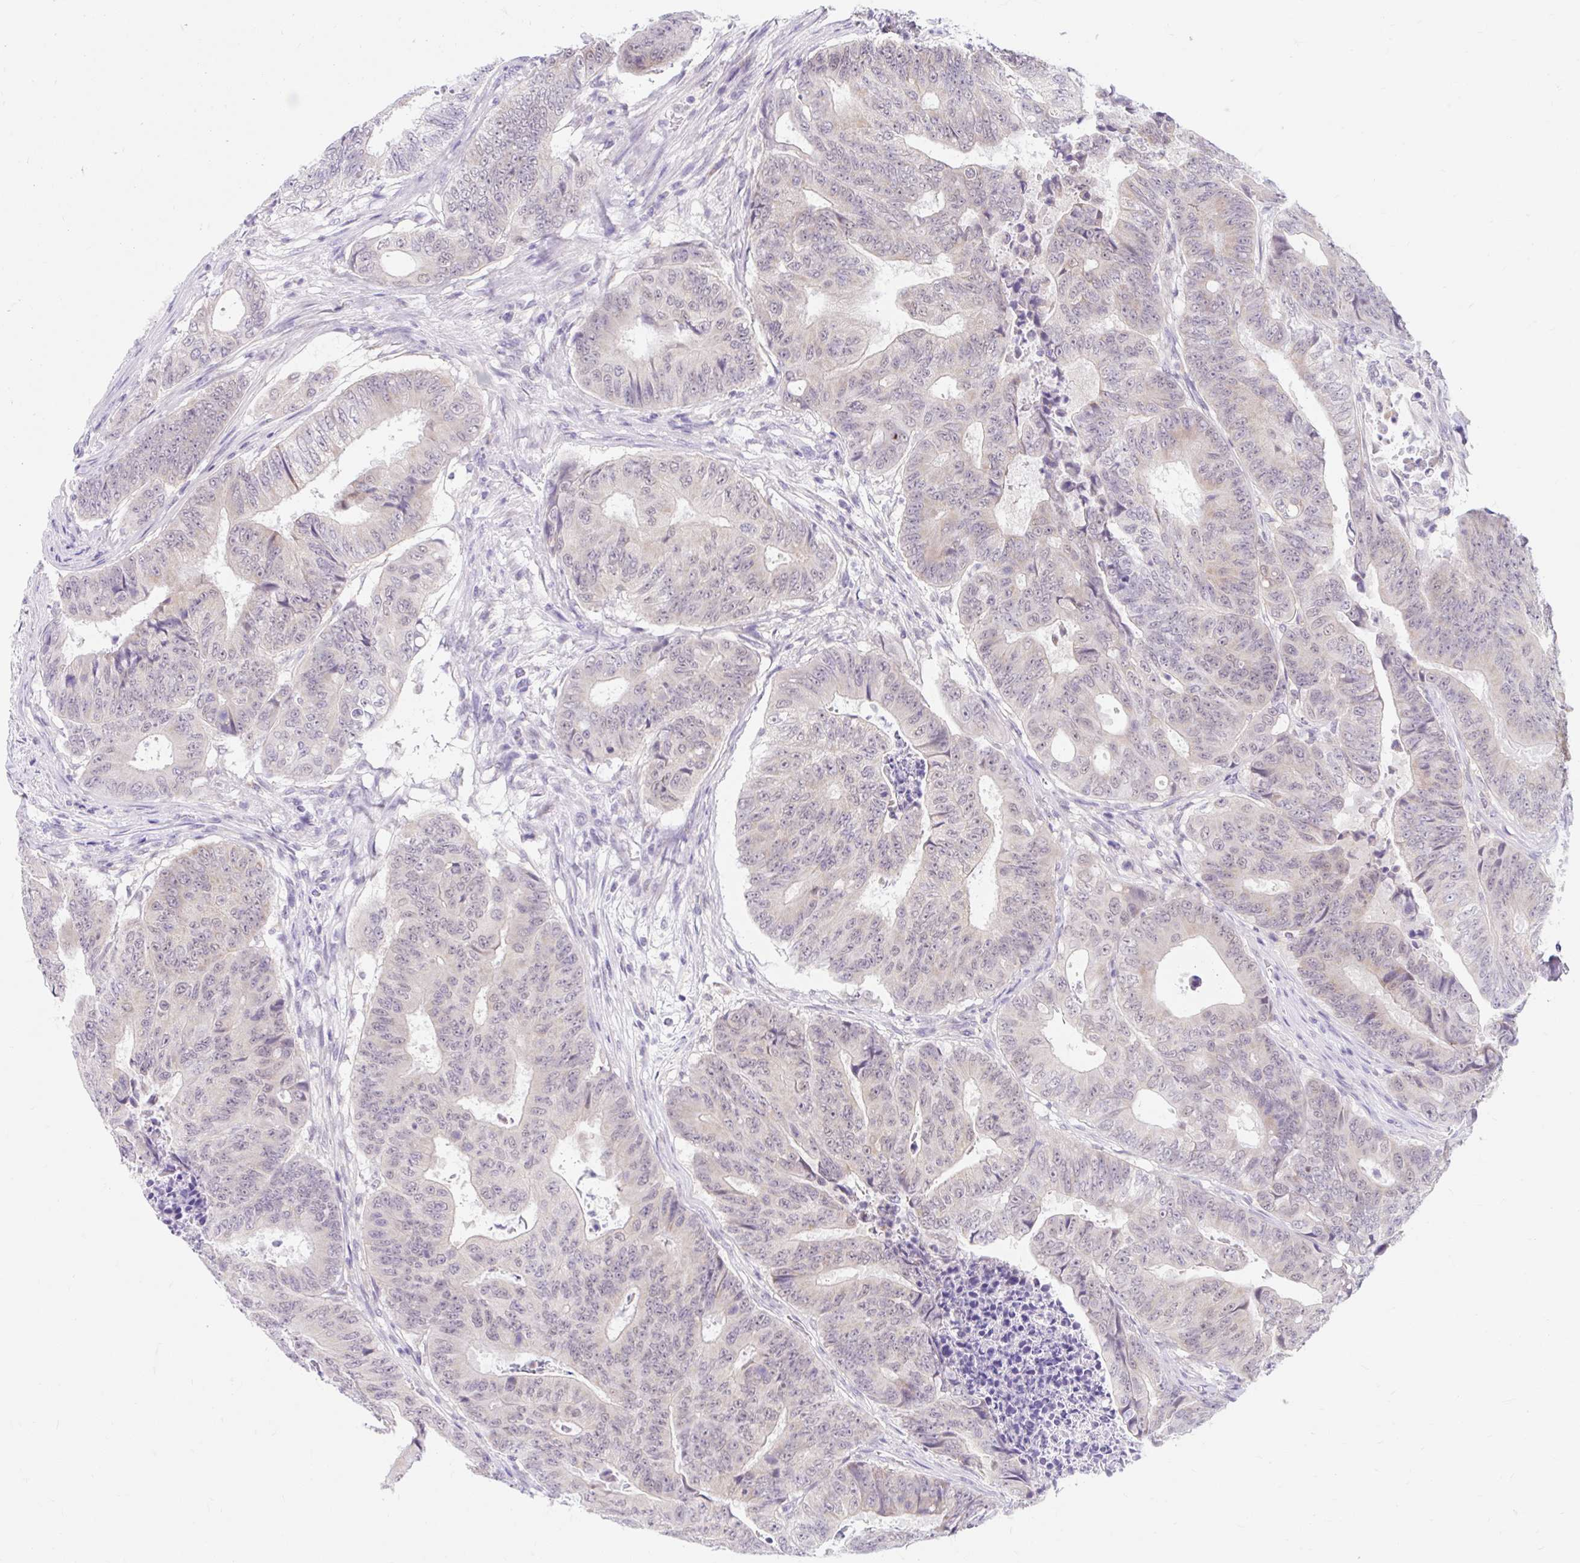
{"staining": {"intensity": "negative", "quantity": "none", "location": "none"}, "tissue": "colorectal cancer", "cell_type": "Tumor cells", "image_type": "cancer", "snomed": [{"axis": "morphology", "description": "Adenocarcinoma, NOS"}, {"axis": "topography", "description": "Colon"}], "caption": "DAB immunohistochemical staining of colorectal cancer exhibits no significant positivity in tumor cells.", "gene": "ITPK1", "patient": {"sex": "female", "age": 48}}